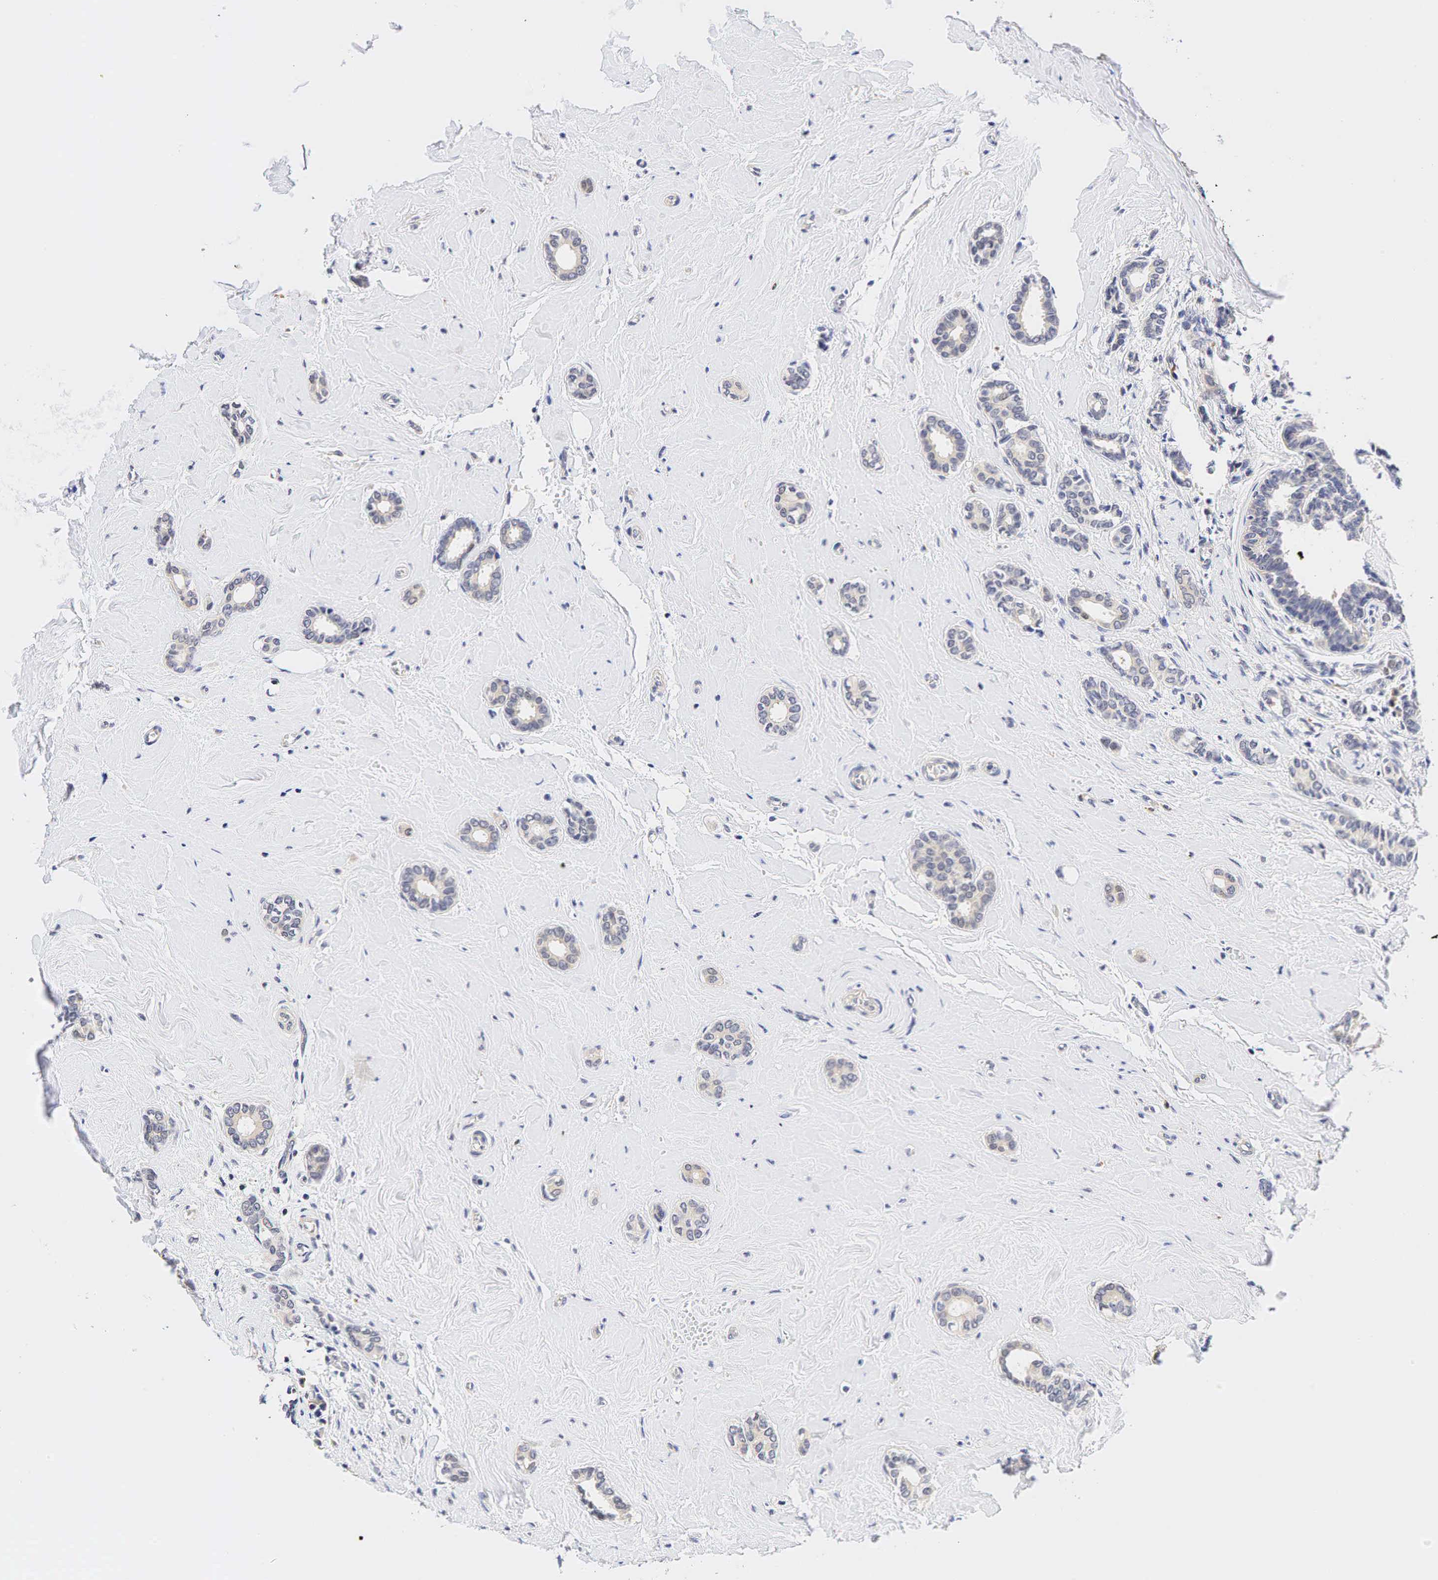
{"staining": {"intensity": "negative", "quantity": "none", "location": "none"}, "tissue": "breast cancer", "cell_type": "Tumor cells", "image_type": "cancer", "snomed": [{"axis": "morphology", "description": "Duct carcinoma"}, {"axis": "topography", "description": "Breast"}], "caption": "Breast invasive ductal carcinoma was stained to show a protein in brown. There is no significant staining in tumor cells.", "gene": "CCND1", "patient": {"sex": "female", "age": 50}}